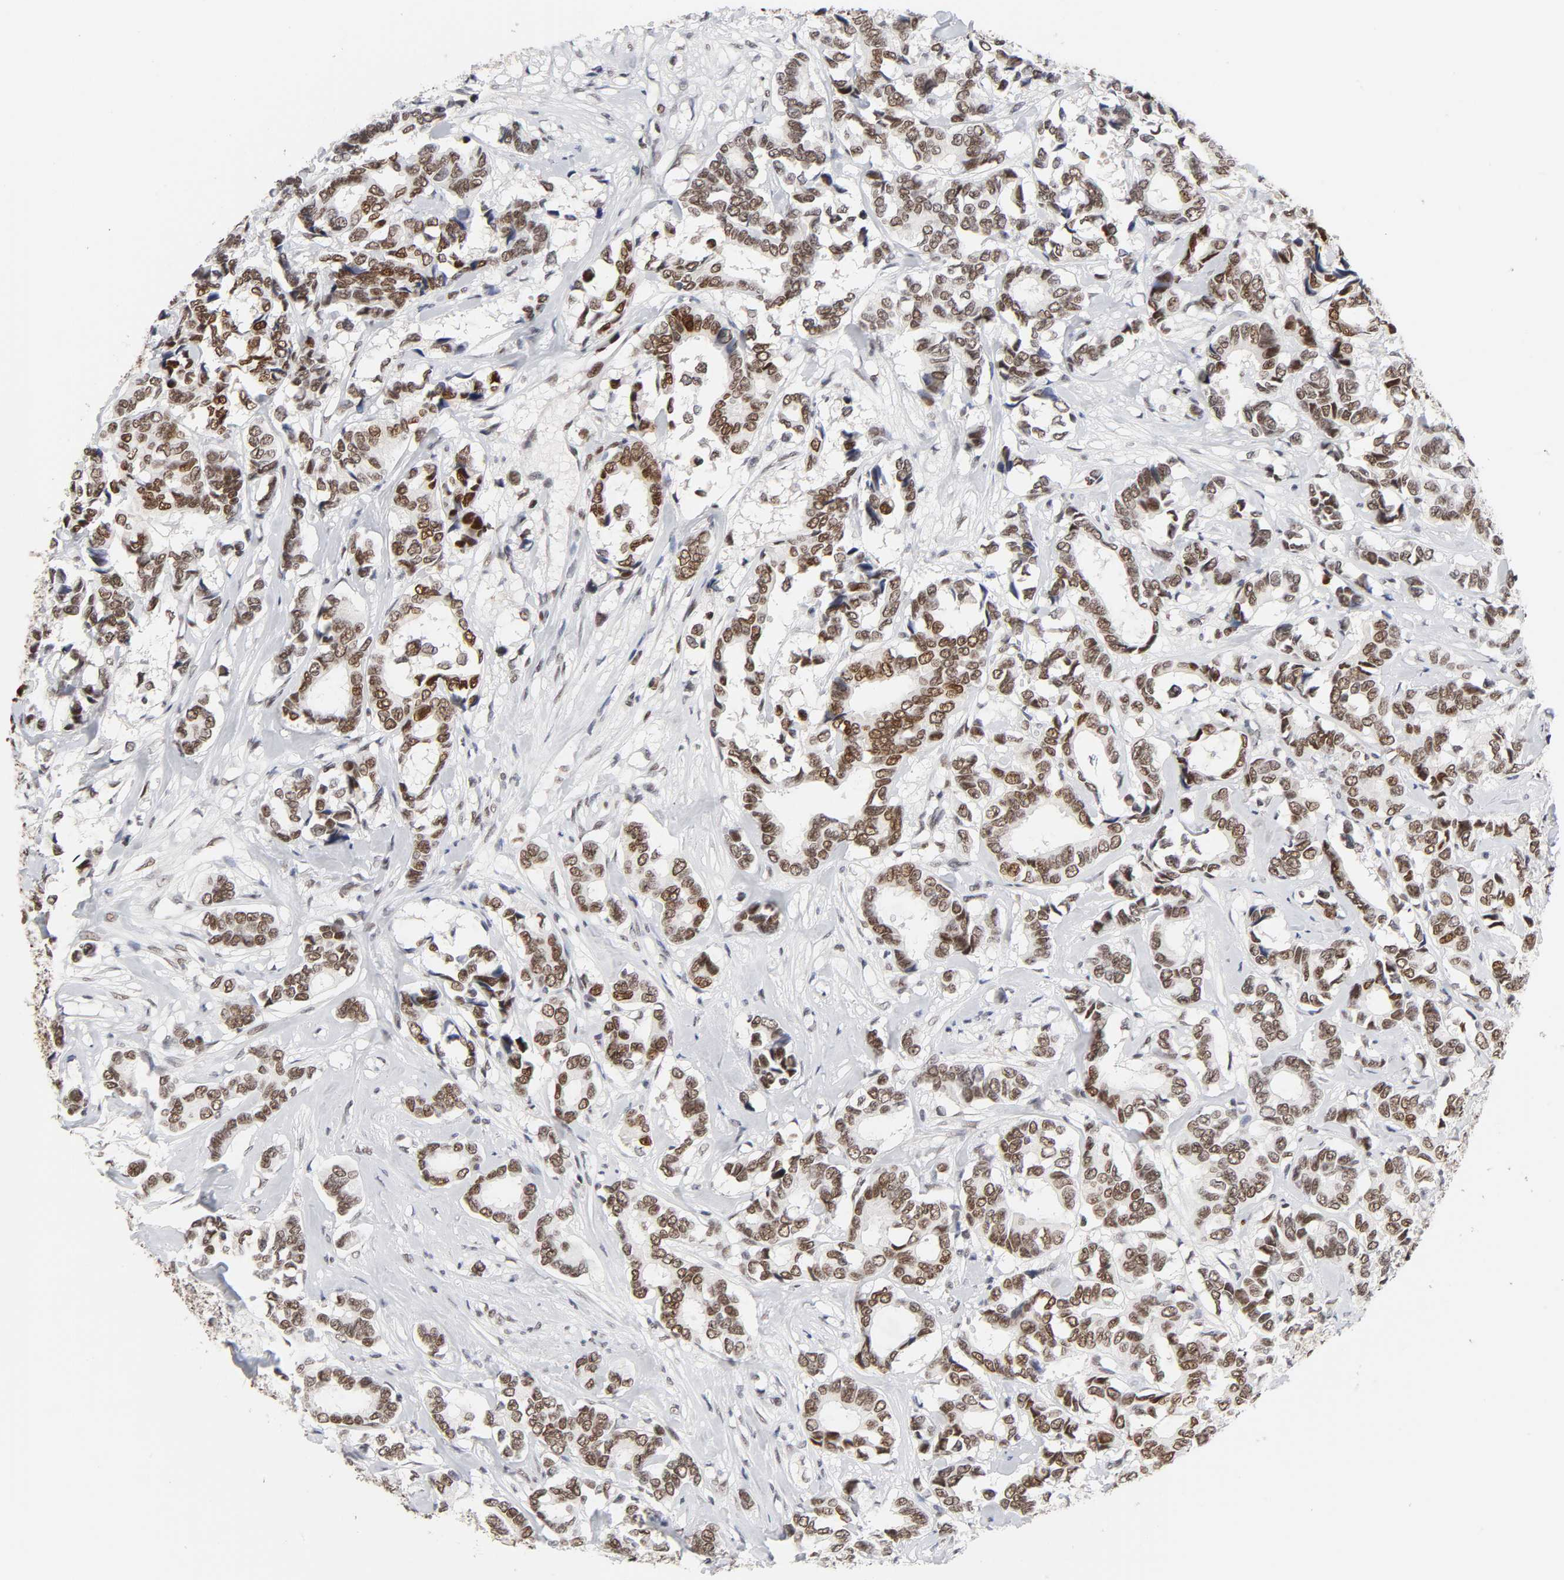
{"staining": {"intensity": "strong", "quantity": "25%-75%", "location": "nuclear"}, "tissue": "breast cancer", "cell_type": "Tumor cells", "image_type": "cancer", "snomed": [{"axis": "morphology", "description": "Duct carcinoma"}, {"axis": "topography", "description": "Breast"}], "caption": "Strong nuclear protein expression is present in about 25%-75% of tumor cells in breast cancer. The staining is performed using DAB brown chromogen to label protein expression. The nuclei are counter-stained blue using hematoxylin.", "gene": "RFC4", "patient": {"sex": "female", "age": 87}}